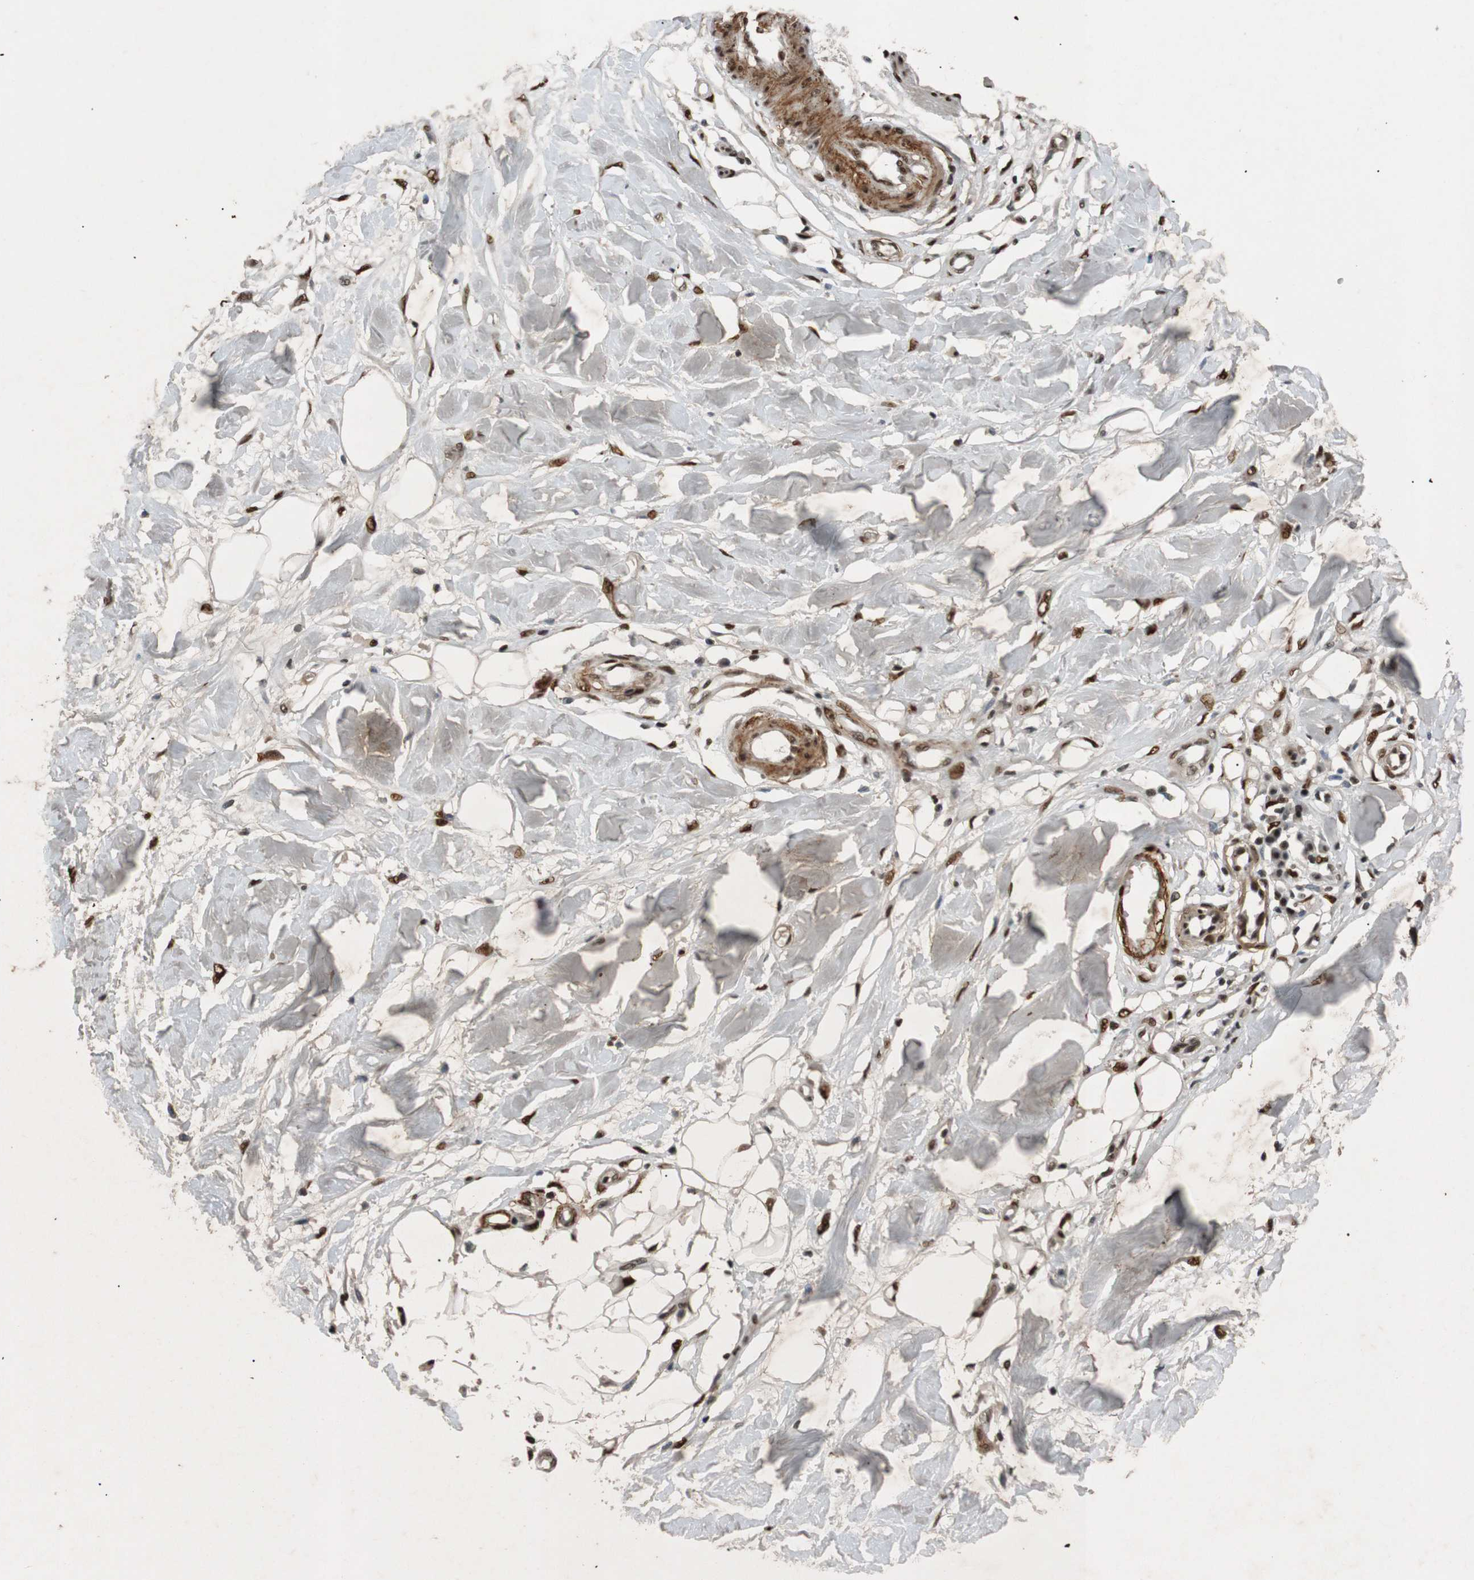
{"staining": {"intensity": "strong", "quantity": ">75%", "location": "nuclear"}, "tissue": "adipose tissue", "cell_type": "Adipocytes", "image_type": "normal", "snomed": [{"axis": "morphology", "description": "Normal tissue, NOS"}, {"axis": "morphology", "description": "Squamous cell carcinoma, NOS"}, {"axis": "topography", "description": "Skin"}, {"axis": "topography", "description": "Peripheral nerve tissue"}], "caption": "High-power microscopy captured an IHC photomicrograph of benign adipose tissue, revealing strong nuclear positivity in approximately >75% of adipocytes. The protein is shown in brown color, while the nuclei are stained blue.", "gene": "HEXIM1", "patient": {"sex": "male", "age": 83}}